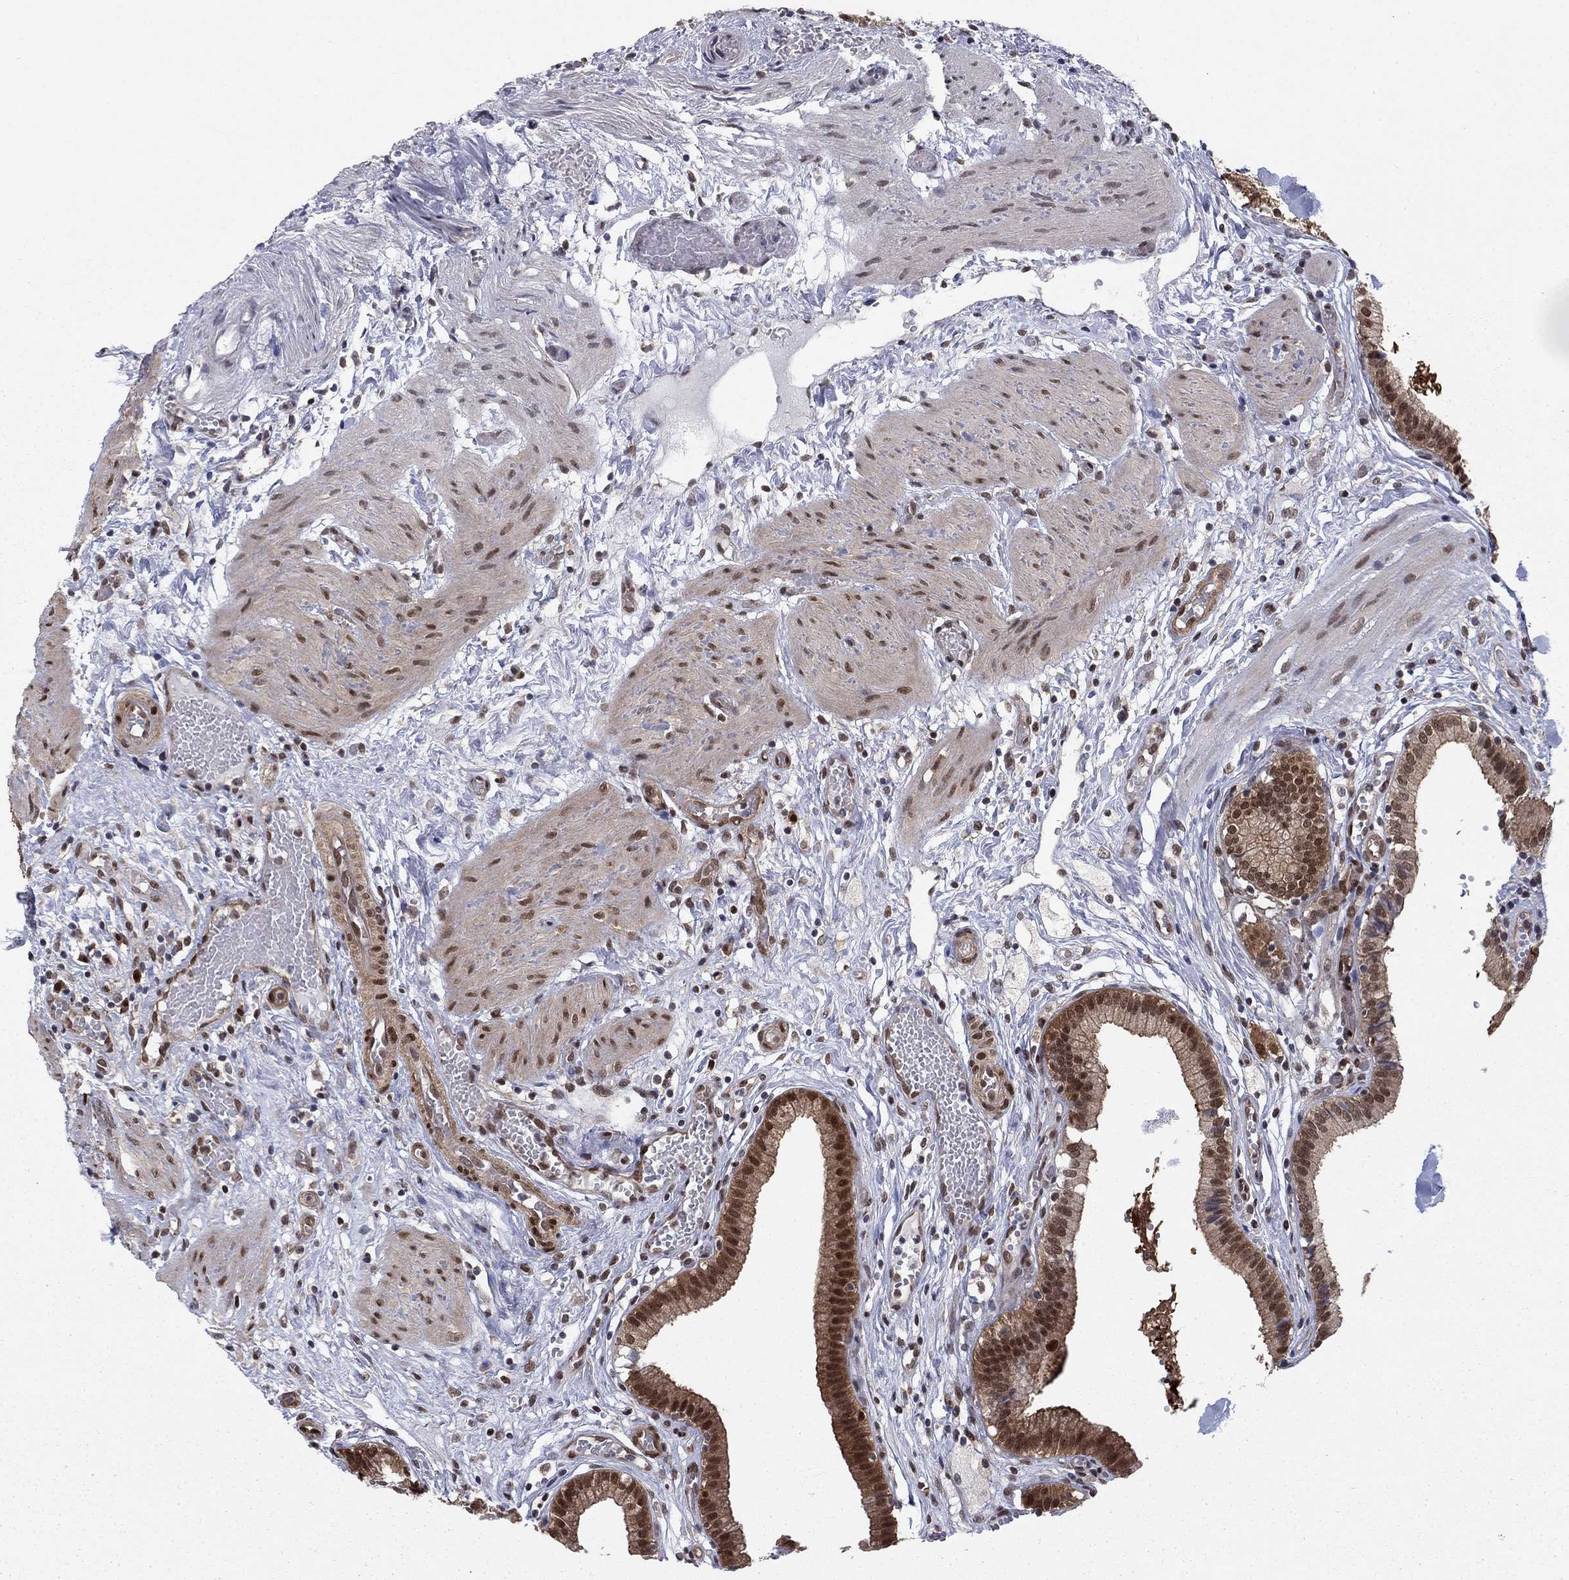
{"staining": {"intensity": "moderate", "quantity": ">75%", "location": "nuclear"}, "tissue": "gallbladder", "cell_type": "Glandular cells", "image_type": "normal", "snomed": [{"axis": "morphology", "description": "Normal tissue, NOS"}, {"axis": "topography", "description": "Gallbladder"}], "caption": "Immunohistochemical staining of unremarkable gallbladder shows medium levels of moderate nuclear expression in about >75% of glandular cells. Using DAB (3,3'-diaminobenzidine) (brown) and hematoxylin (blue) stains, captured at high magnification using brightfield microscopy.", "gene": "FKBP4", "patient": {"sex": "female", "age": 24}}